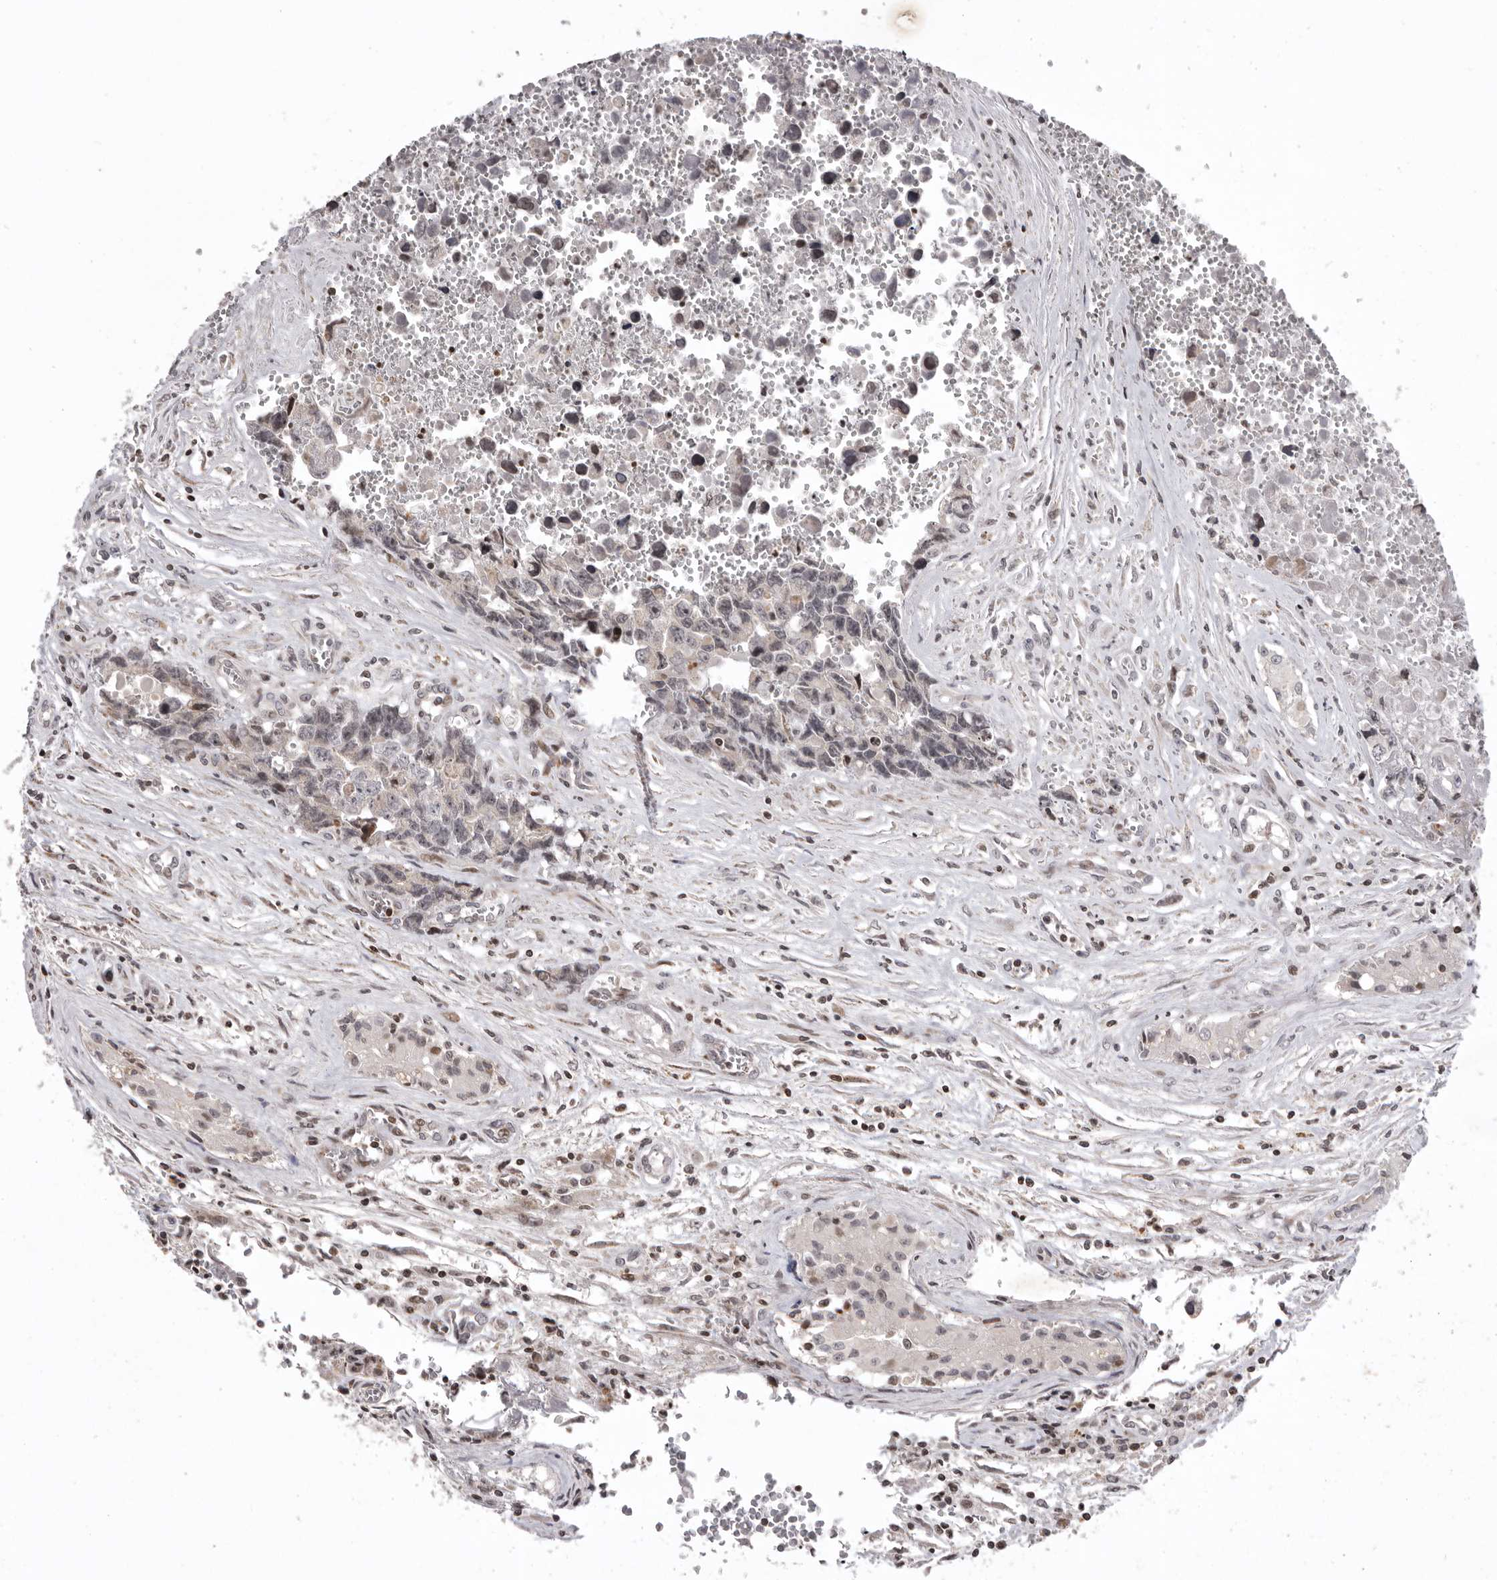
{"staining": {"intensity": "negative", "quantity": "none", "location": "none"}, "tissue": "testis cancer", "cell_type": "Tumor cells", "image_type": "cancer", "snomed": [{"axis": "morphology", "description": "Carcinoma, Embryonal, NOS"}, {"axis": "topography", "description": "Testis"}], "caption": "A micrograph of testis embryonal carcinoma stained for a protein displays no brown staining in tumor cells.", "gene": "AZIN1", "patient": {"sex": "male", "age": 31}}